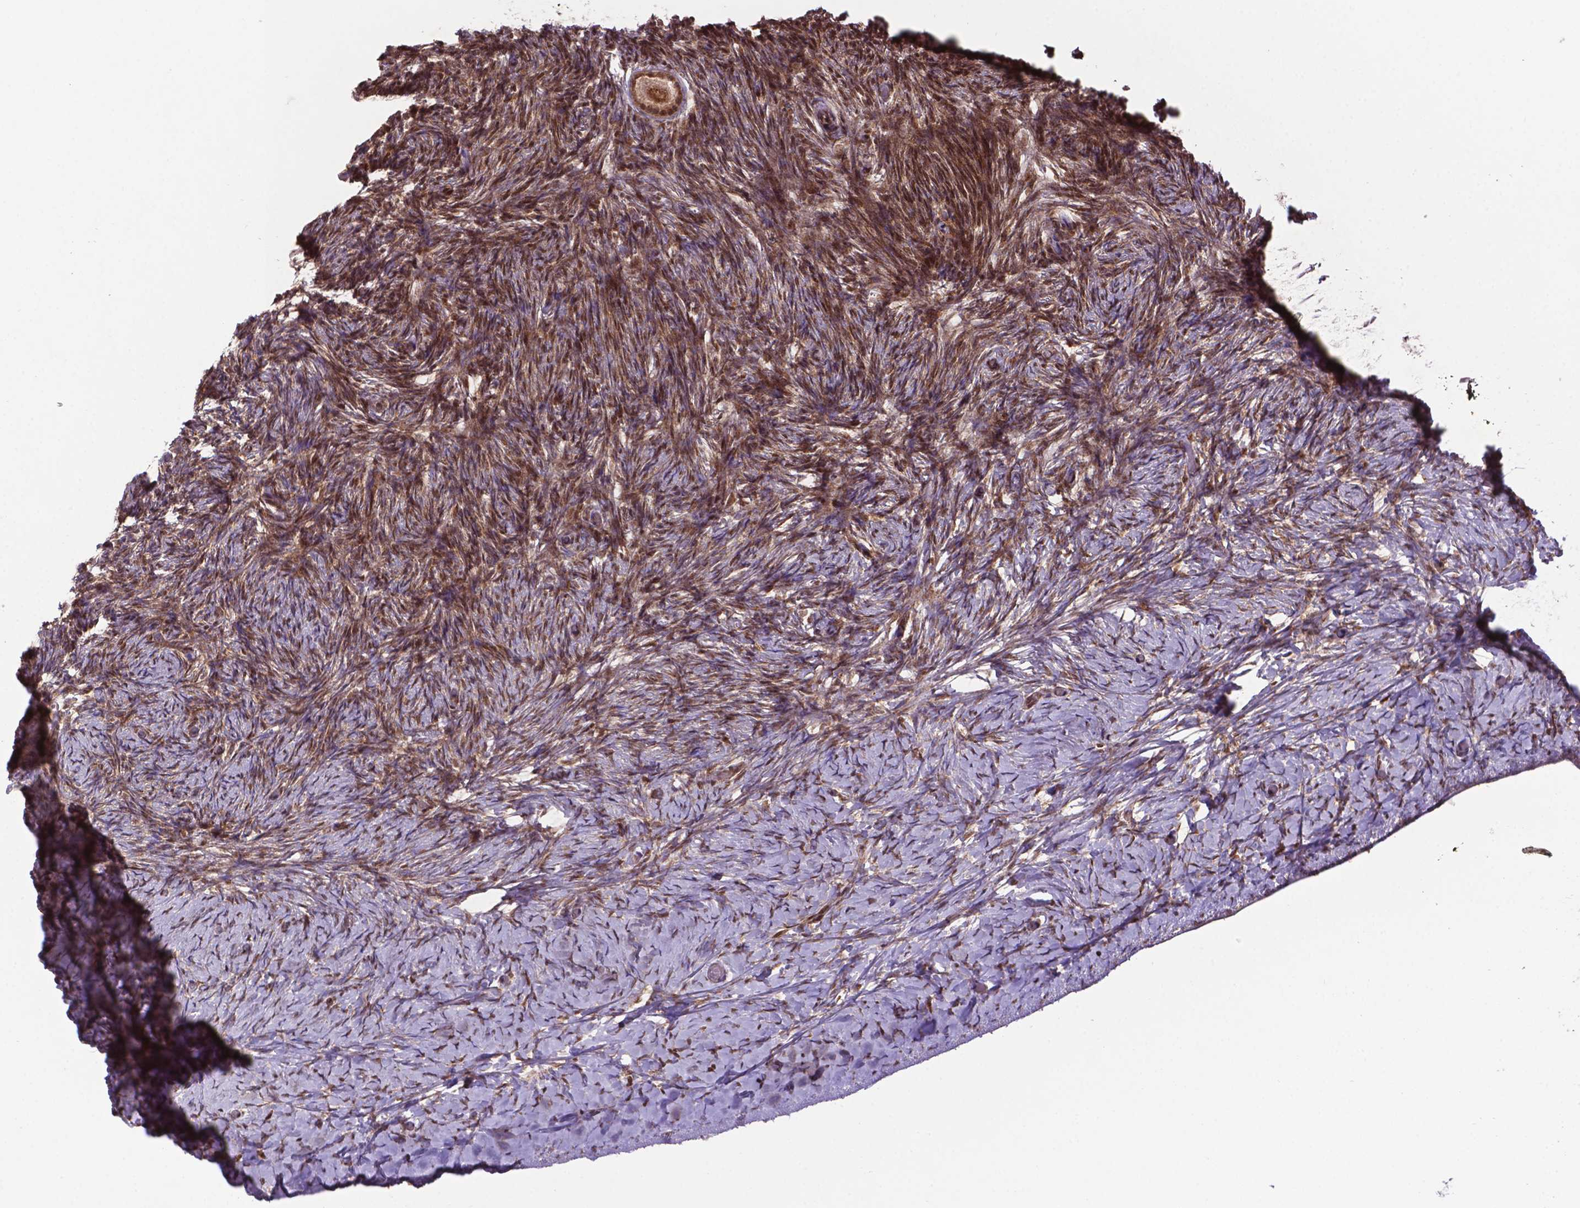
{"staining": {"intensity": "moderate", "quantity": ">75%", "location": "cytoplasmic/membranous,nuclear"}, "tissue": "ovary", "cell_type": "Follicle cells", "image_type": "normal", "snomed": [{"axis": "morphology", "description": "Normal tissue, NOS"}, {"axis": "topography", "description": "Ovary"}], "caption": "Immunohistochemistry image of unremarkable human ovary stained for a protein (brown), which shows medium levels of moderate cytoplasmic/membranous,nuclear positivity in about >75% of follicle cells.", "gene": "CSNK2A1", "patient": {"sex": "female", "age": 39}}